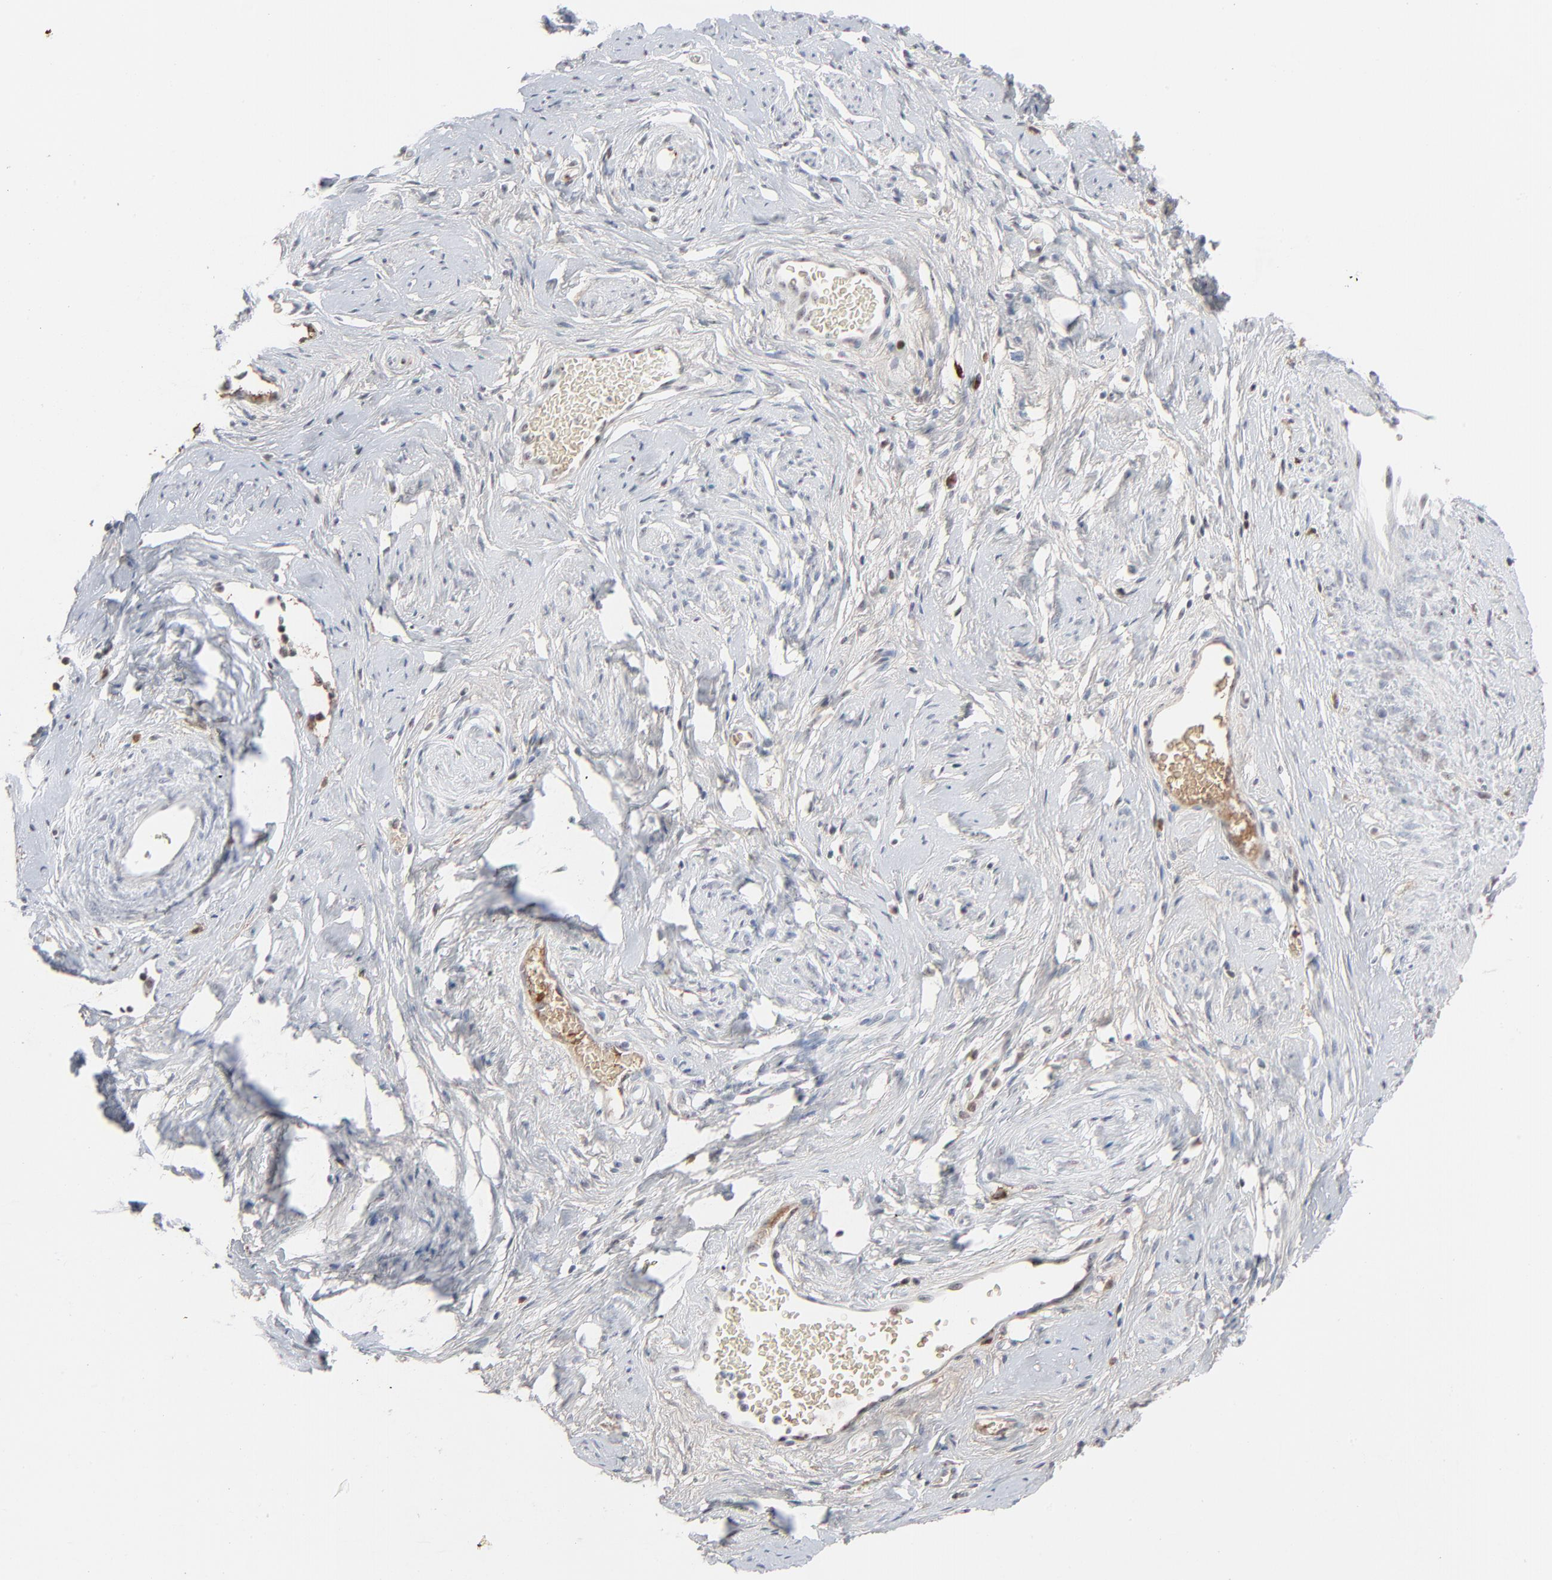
{"staining": {"intensity": "weak", "quantity": ">75%", "location": "nuclear"}, "tissue": "cervical cancer", "cell_type": "Tumor cells", "image_type": "cancer", "snomed": [{"axis": "morphology", "description": "Normal tissue, NOS"}, {"axis": "morphology", "description": "Squamous cell carcinoma, NOS"}, {"axis": "topography", "description": "Cervix"}], "caption": "Tumor cells show low levels of weak nuclear expression in about >75% of cells in human cervical cancer (squamous cell carcinoma).", "gene": "MPHOSPH6", "patient": {"sex": "female", "age": 67}}